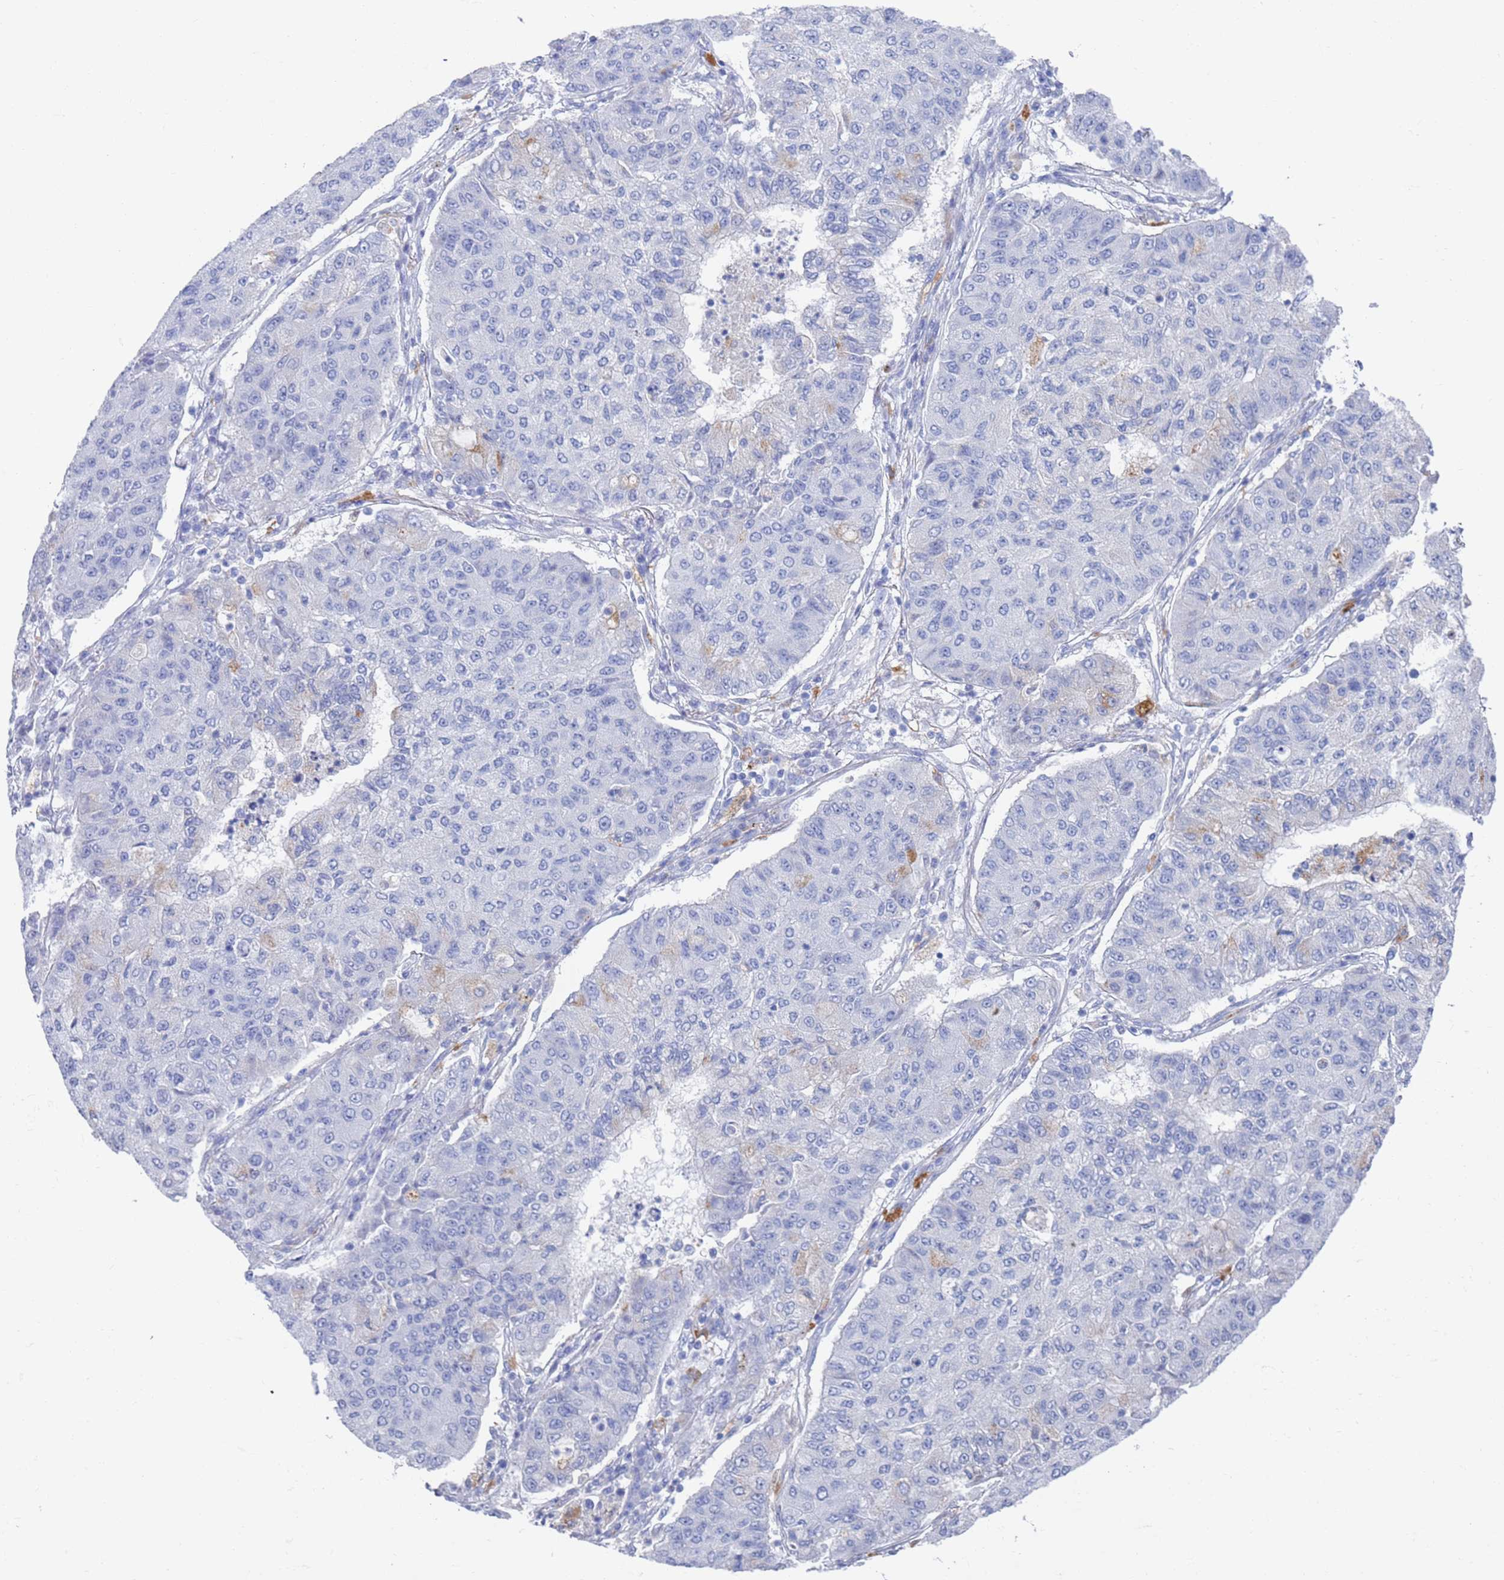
{"staining": {"intensity": "negative", "quantity": "none", "location": "none"}, "tissue": "lung cancer", "cell_type": "Tumor cells", "image_type": "cancer", "snomed": [{"axis": "morphology", "description": "Squamous cell carcinoma, NOS"}, {"axis": "topography", "description": "Lung"}], "caption": "An immunohistochemistry (IHC) photomicrograph of lung cancer is shown. There is no staining in tumor cells of lung cancer. (Brightfield microscopy of DAB IHC at high magnification).", "gene": "FUCA1", "patient": {"sex": "male", "age": 74}}